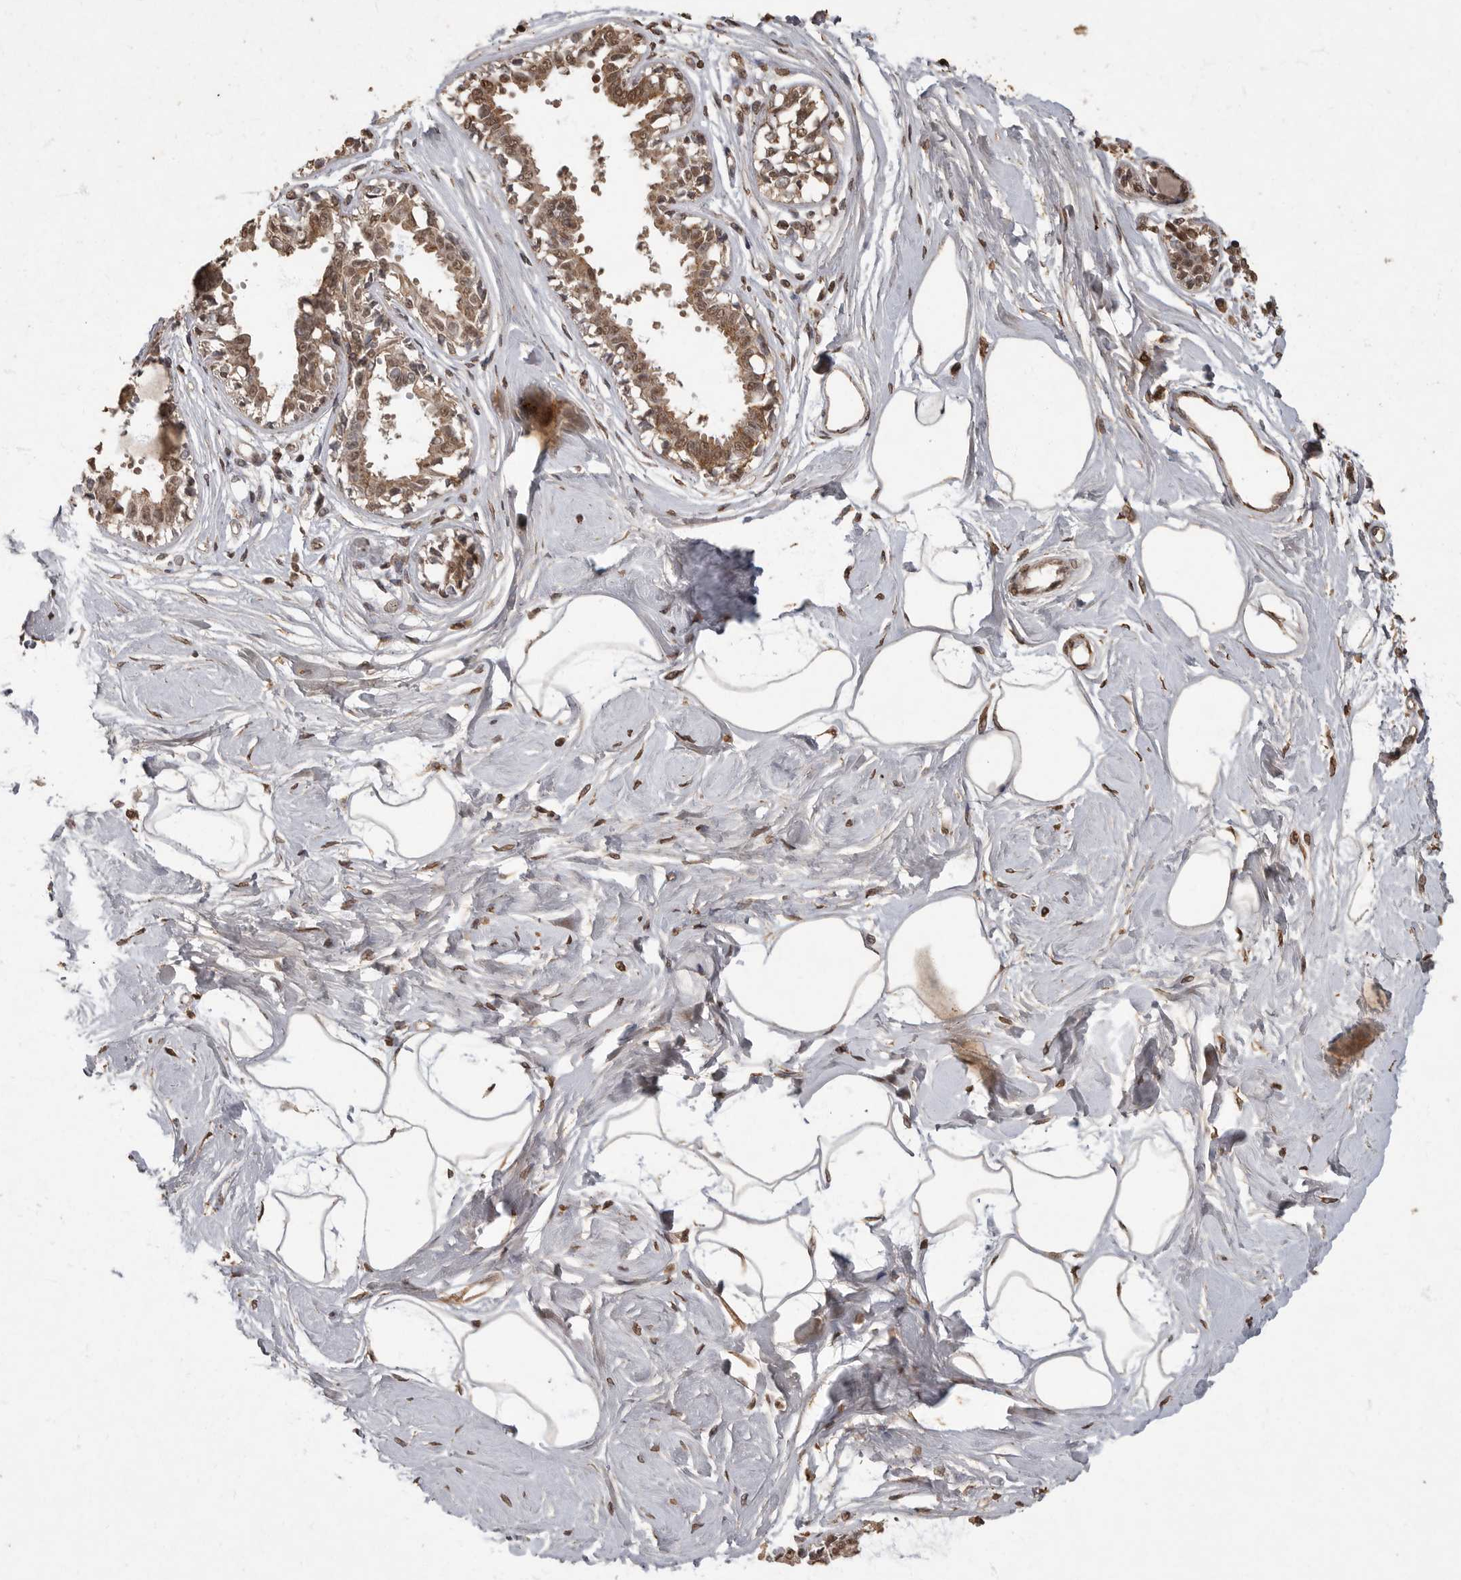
{"staining": {"intensity": "negative", "quantity": "none", "location": "none"}, "tissue": "breast", "cell_type": "Adipocytes", "image_type": "normal", "snomed": [{"axis": "morphology", "description": "Normal tissue, NOS"}, {"axis": "topography", "description": "Breast"}], "caption": "There is no significant expression in adipocytes of breast. (IHC, brightfield microscopy, high magnification).", "gene": "MAFG", "patient": {"sex": "female", "age": 45}}